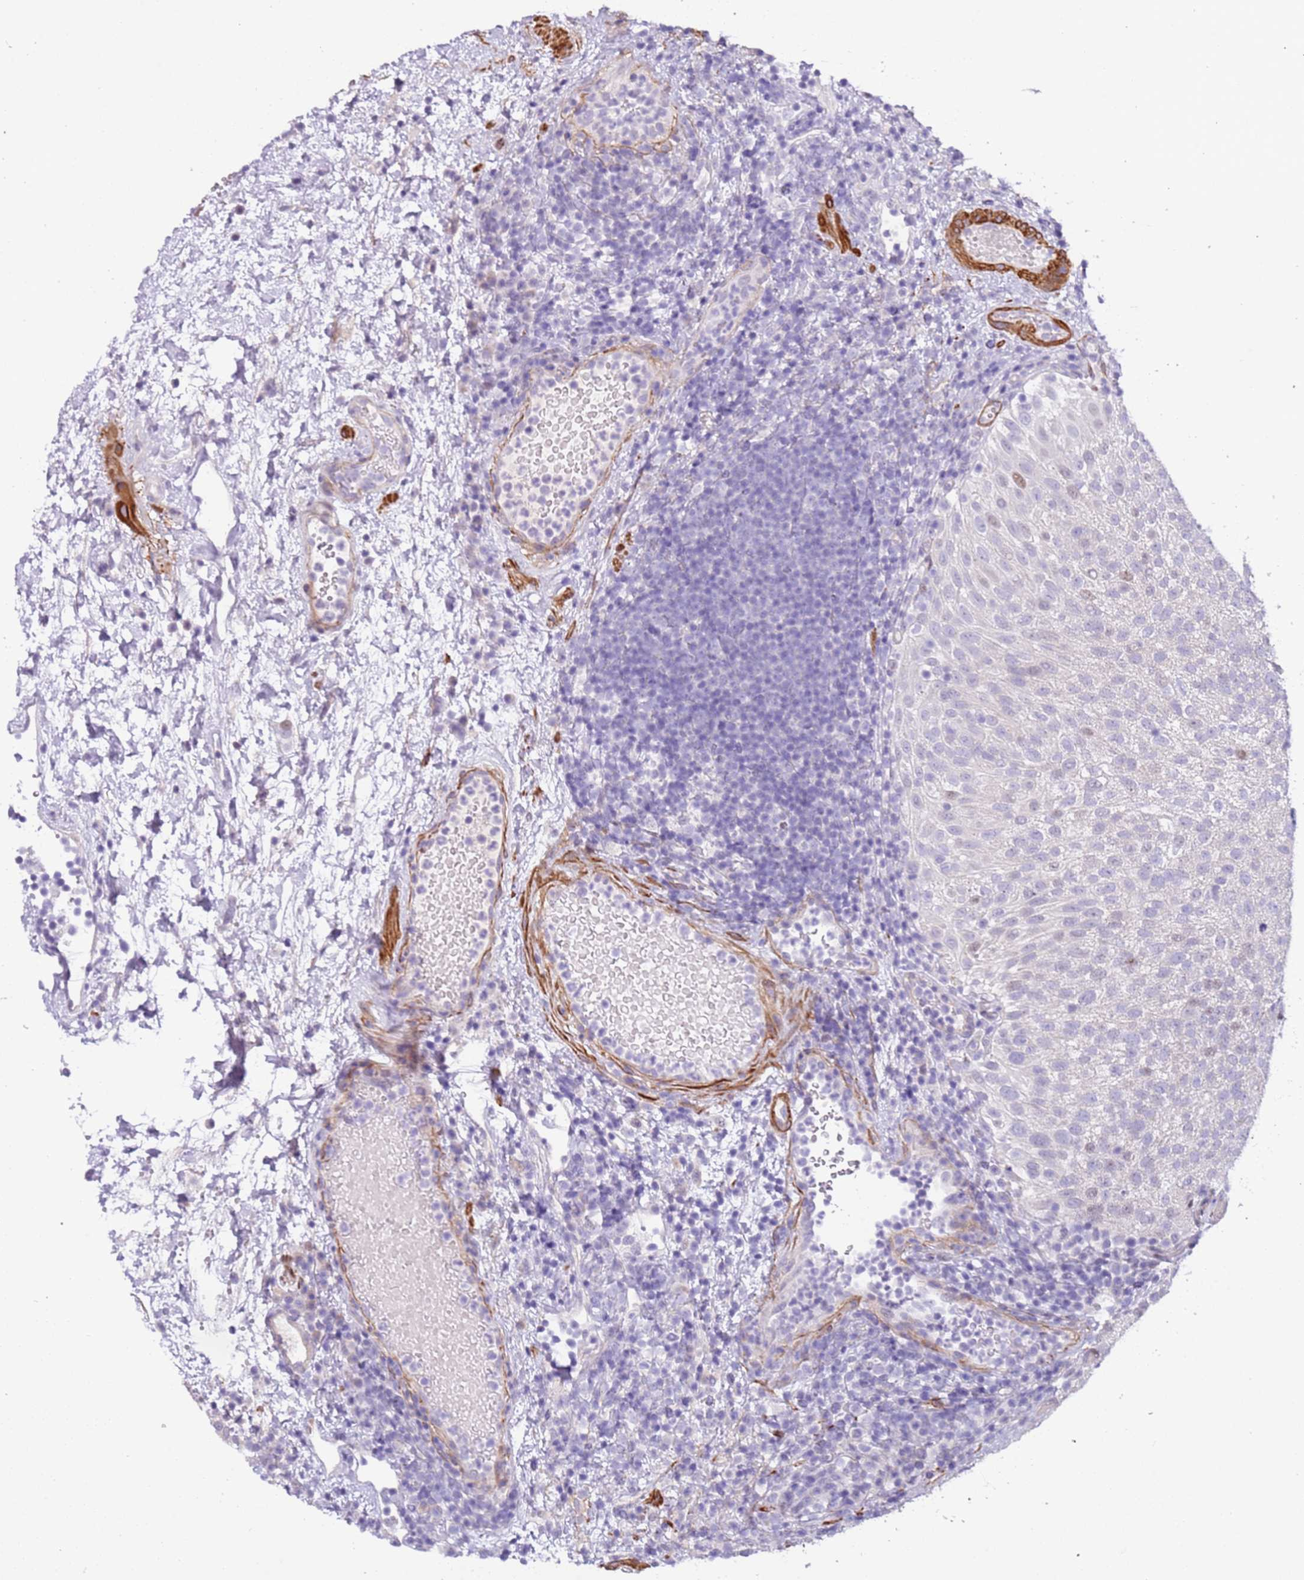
{"staining": {"intensity": "negative", "quantity": "none", "location": "none"}, "tissue": "urothelial cancer", "cell_type": "Tumor cells", "image_type": "cancer", "snomed": [{"axis": "morphology", "description": "Urothelial carcinoma, Low grade"}, {"axis": "topography", "description": "Urinary bladder"}], "caption": "Micrograph shows no significant protein expression in tumor cells of urothelial cancer. Nuclei are stained in blue.", "gene": "PLEKHH1", "patient": {"sex": "male", "age": 78}}